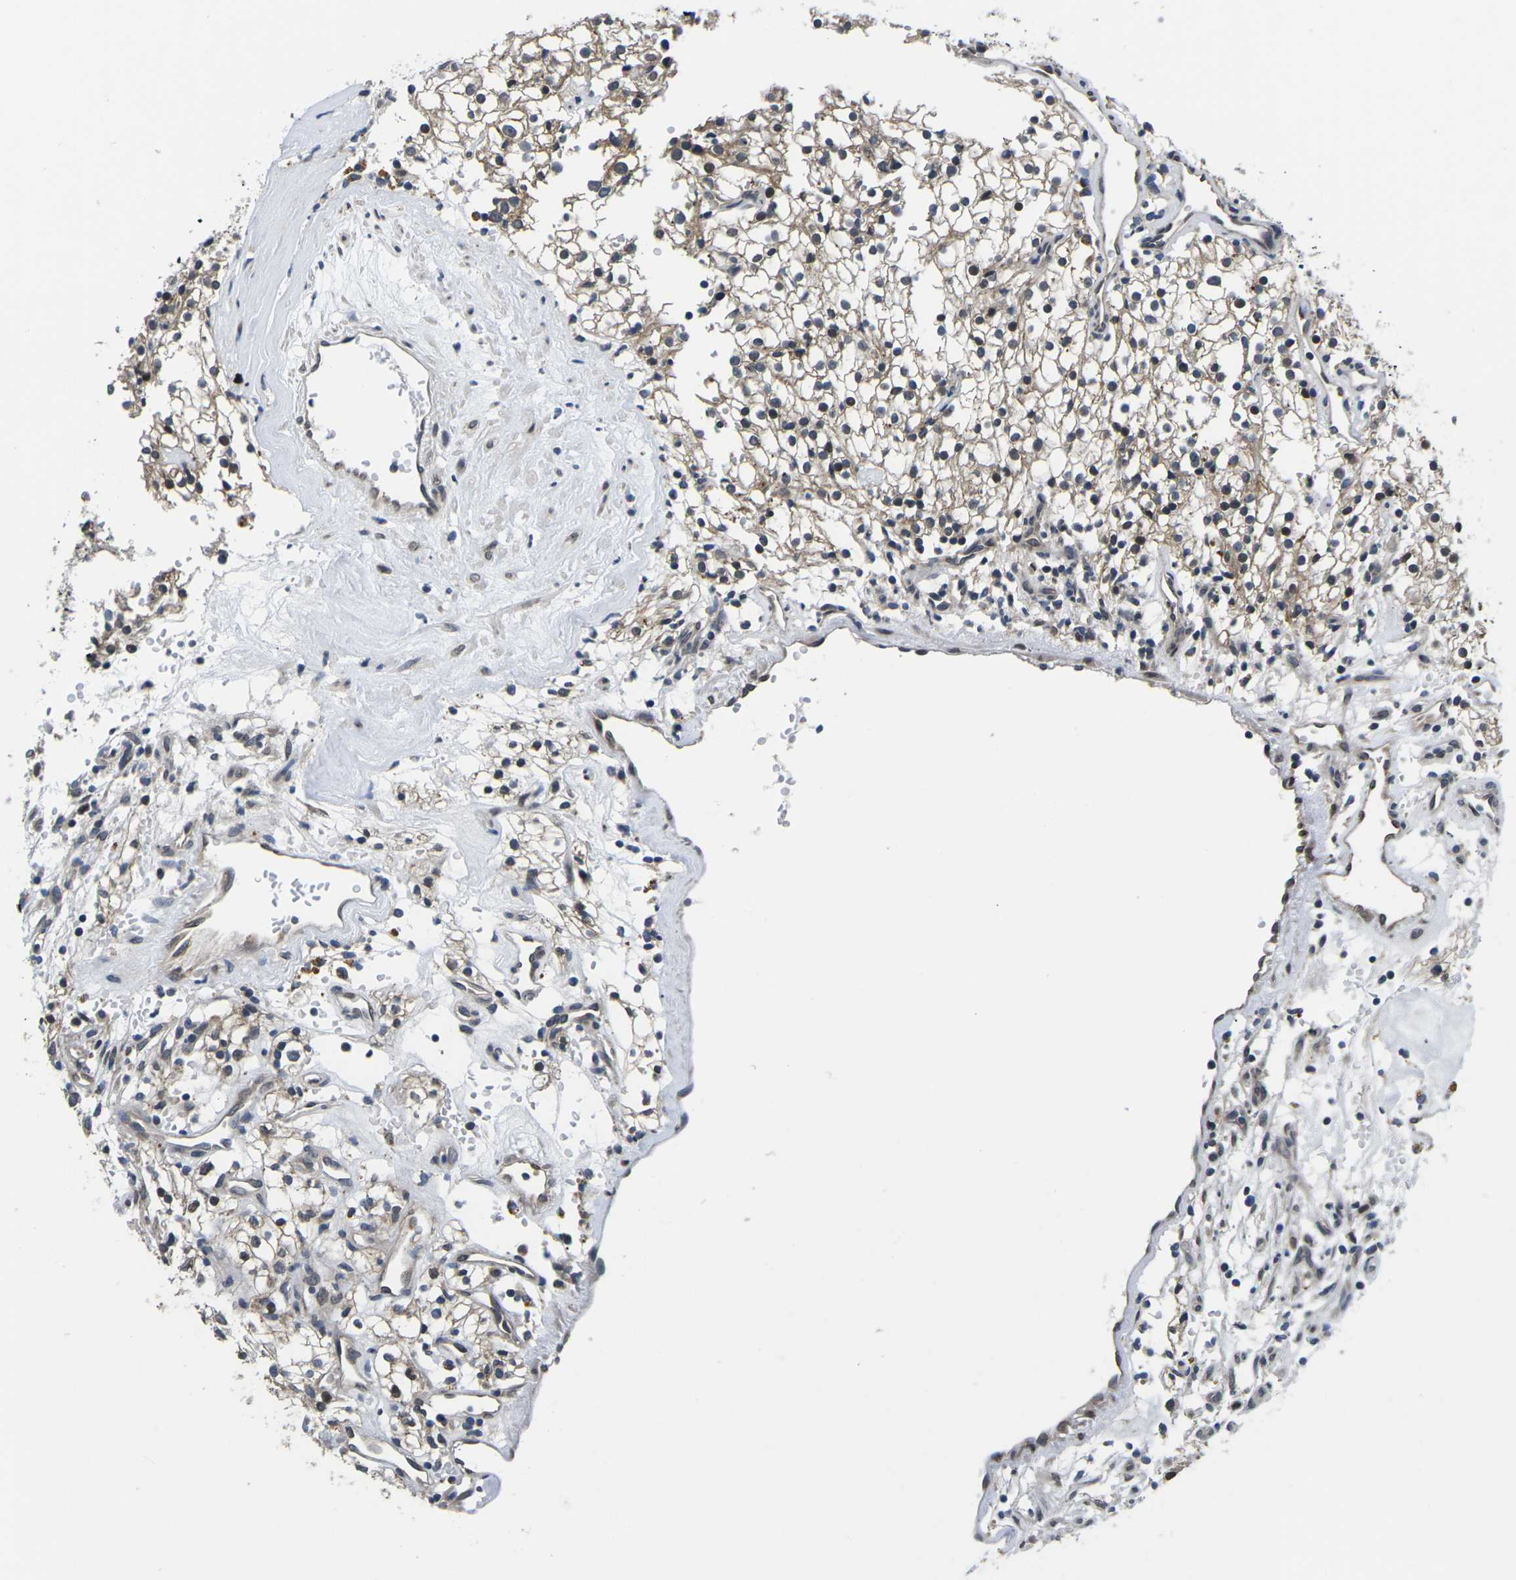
{"staining": {"intensity": "weak", "quantity": "25%-75%", "location": "cytoplasmic/membranous,nuclear"}, "tissue": "renal cancer", "cell_type": "Tumor cells", "image_type": "cancer", "snomed": [{"axis": "morphology", "description": "Adenocarcinoma, NOS"}, {"axis": "topography", "description": "Kidney"}], "caption": "A histopathology image of renal cancer (adenocarcinoma) stained for a protein exhibits weak cytoplasmic/membranous and nuclear brown staining in tumor cells.", "gene": "SNX10", "patient": {"sex": "male", "age": 59}}